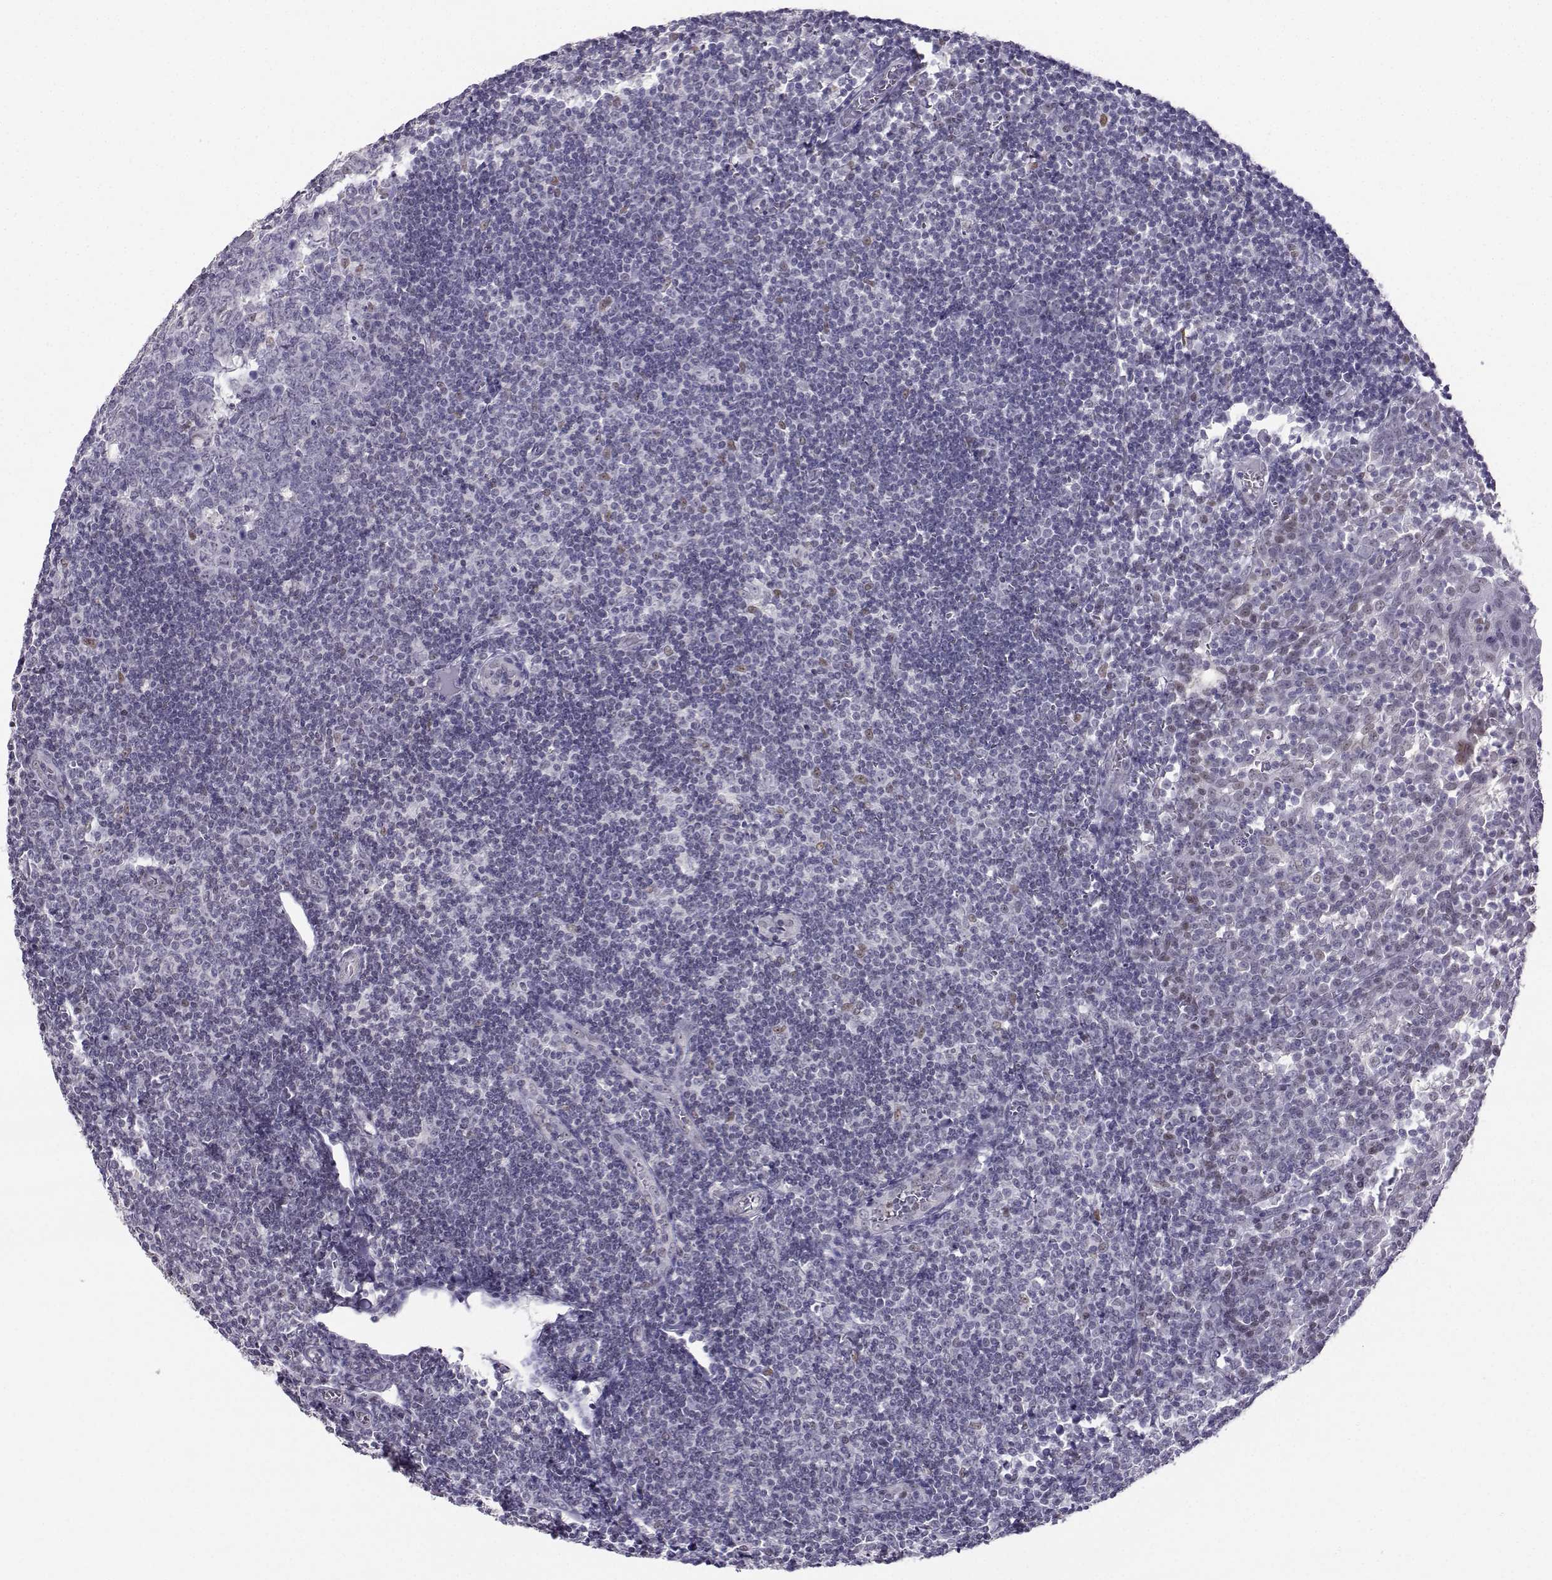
{"staining": {"intensity": "moderate", "quantity": "<25%", "location": "nuclear"}, "tissue": "tonsil", "cell_type": "Germinal center cells", "image_type": "normal", "snomed": [{"axis": "morphology", "description": "Normal tissue, NOS"}, {"axis": "topography", "description": "Tonsil"}], "caption": "A photomicrograph showing moderate nuclear positivity in about <25% of germinal center cells in normal tonsil, as visualized by brown immunohistochemical staining.", "gene": "TEDC2", "patient": {"sex": "female", "age": 12}}